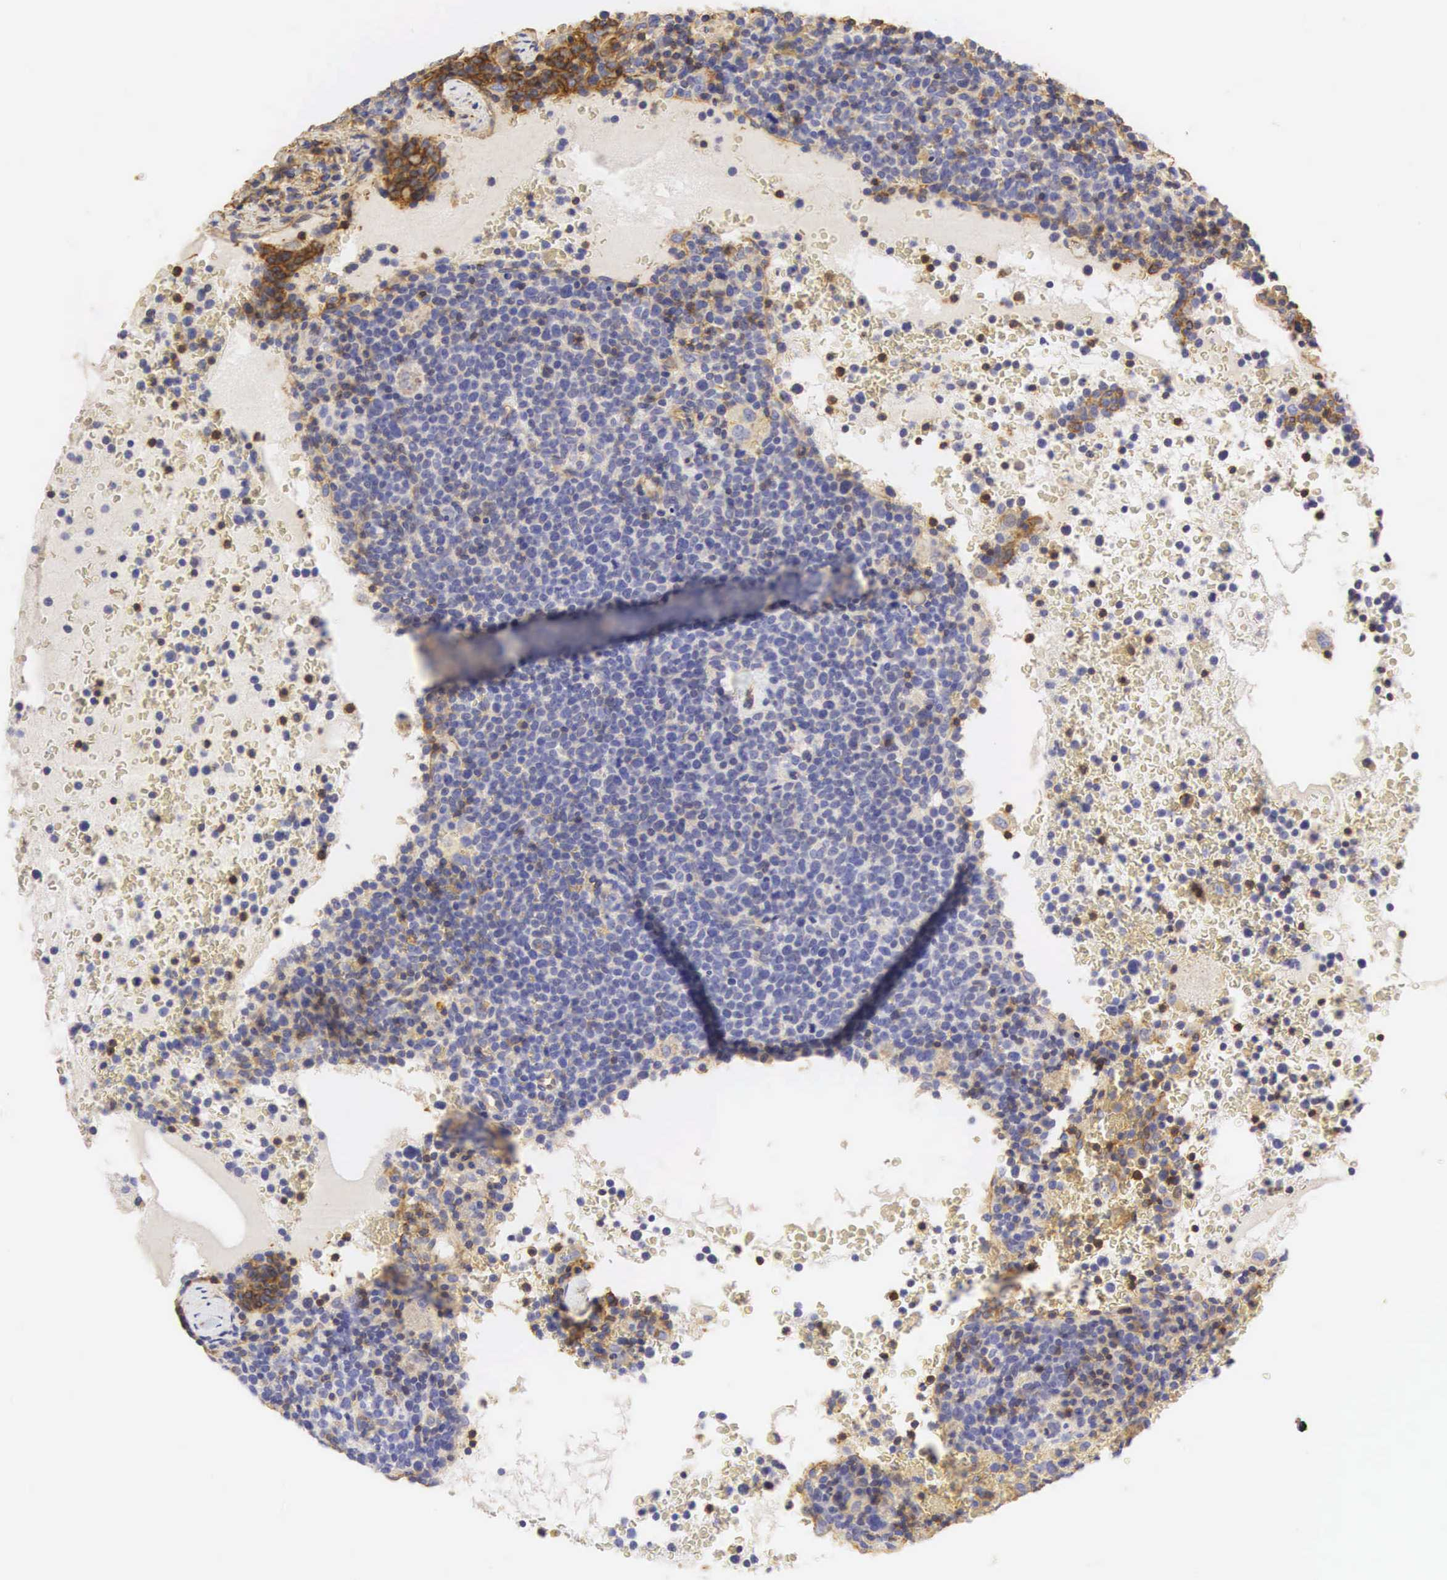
{"staining": {"intensity": "moderate", "quantity": "<25%", "location": "cytoplasmic/membranous"}, "tissue": "lymphoma", "cell_type": "Tumor cells", "image_type": "cancer", "snomed": [{"axis": "morphology", "description": "Malignant lymphoma, non-Hodgkin's type, High grade"}, {"axis": "topography", "description": "Lymph node"}], "caption": "Protein expression by IHC demonstrates moderate cytoplasmic/membranous staining in about <25% of tumor cells in lymphoma. The protein of interest is stained brown, and the nuclei are stained in blue (DAB (3,3'-diaminobenzidine) IHC with brightfield microscopy, high magnification).", "gene": "CD99", "patient": {"sex": "female", "age": 76}}